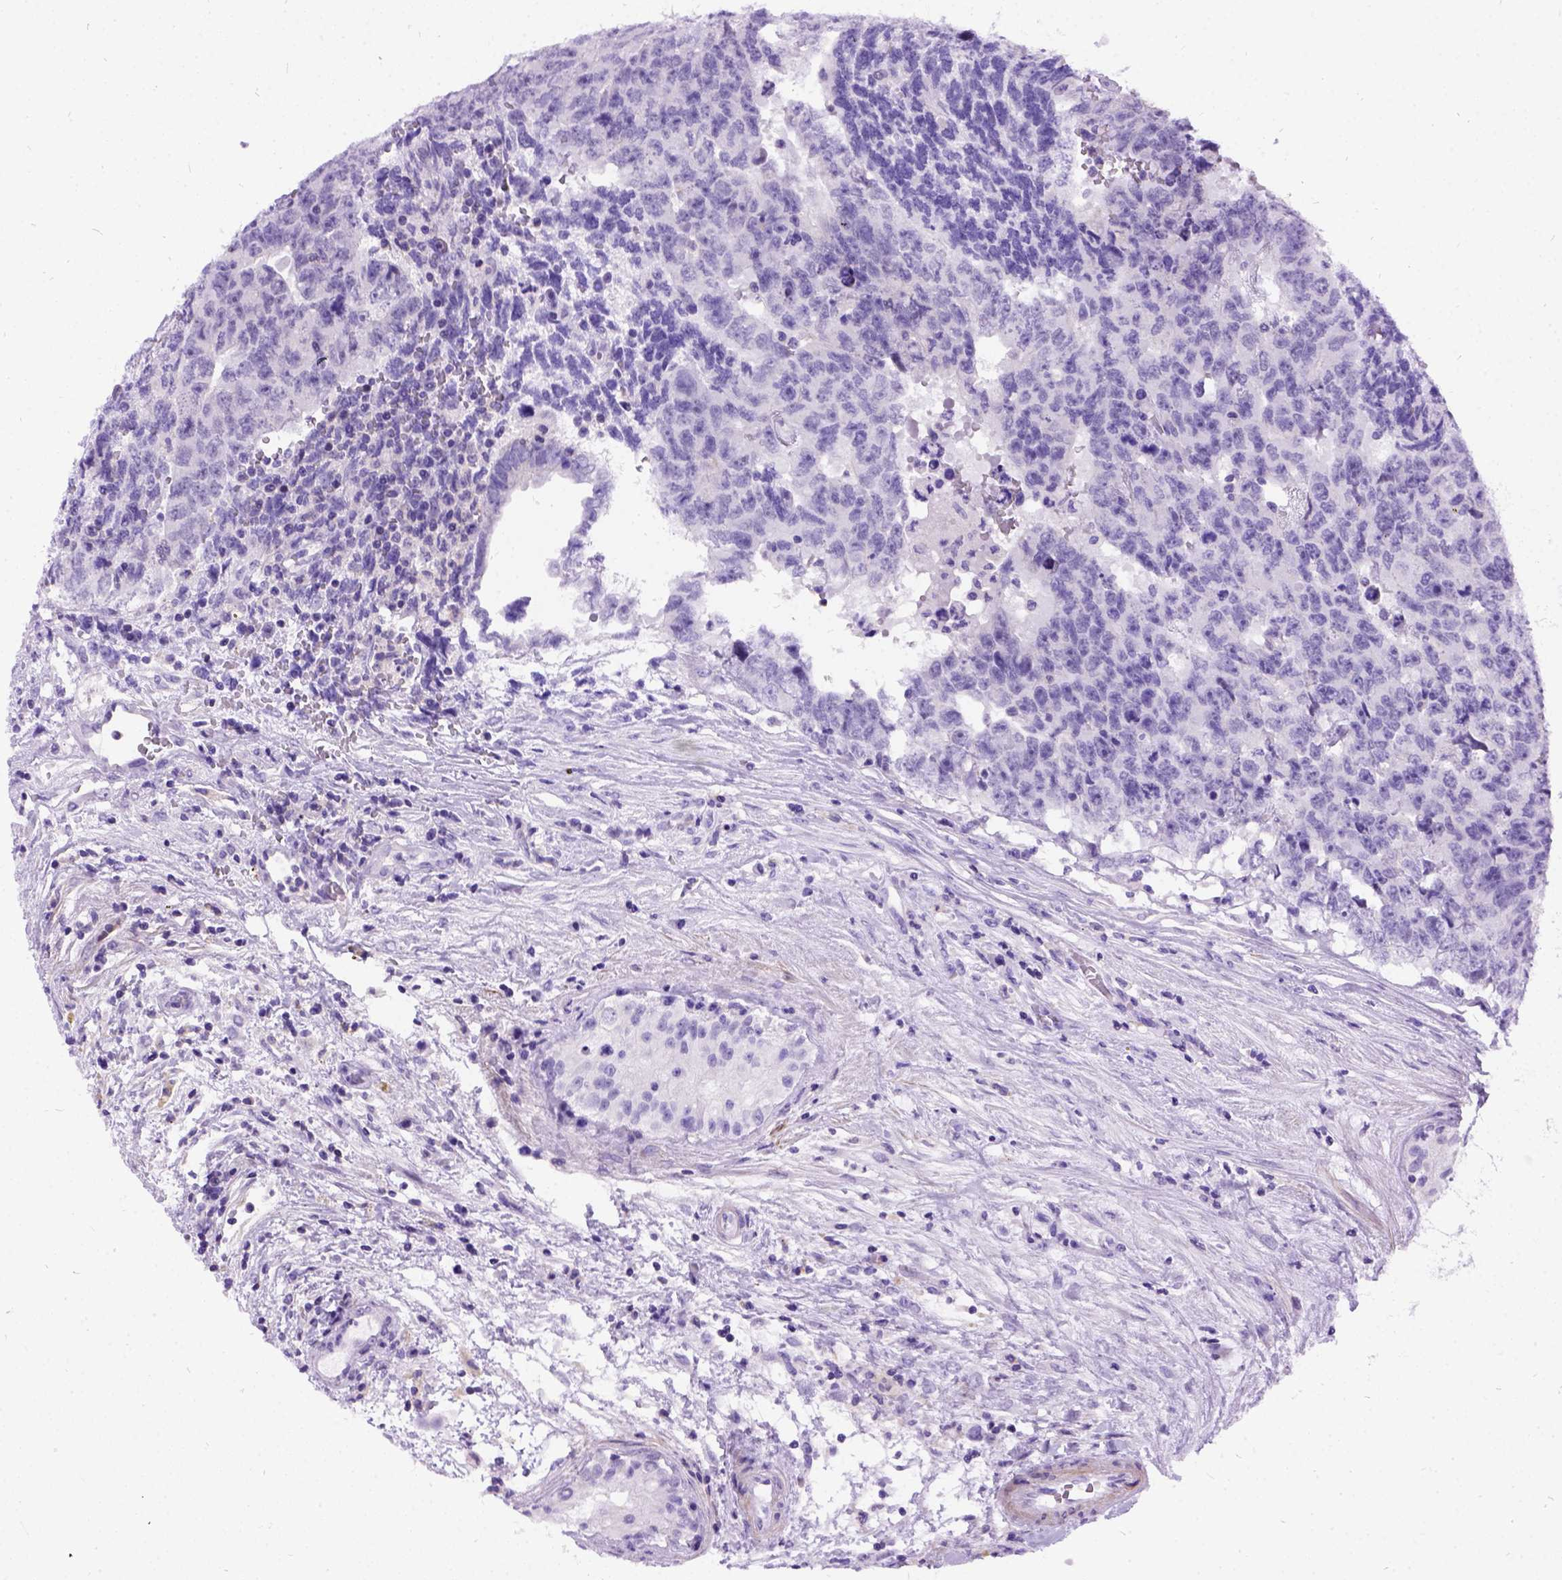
{"staining": {"intensity": "negative", "quantity": "none", "location": "none"}, "tissue": "testis cancer", "cell_type": "Tumor cells", "image_type": "cancer", "snomed": [{"axis": "morphology", "description": "Carcinoma, Embryonal, NOS"}, {"axis": "topography", "description": "Testis"}], "caption": "DAB immunohistochemical staining of embryonal carcinoma (testis) exhibits no significant positivity in tumor cells. Nuclei are stained in blue.", "gene": "PRG2", "patient": {"sex": "male", "age": 24}}